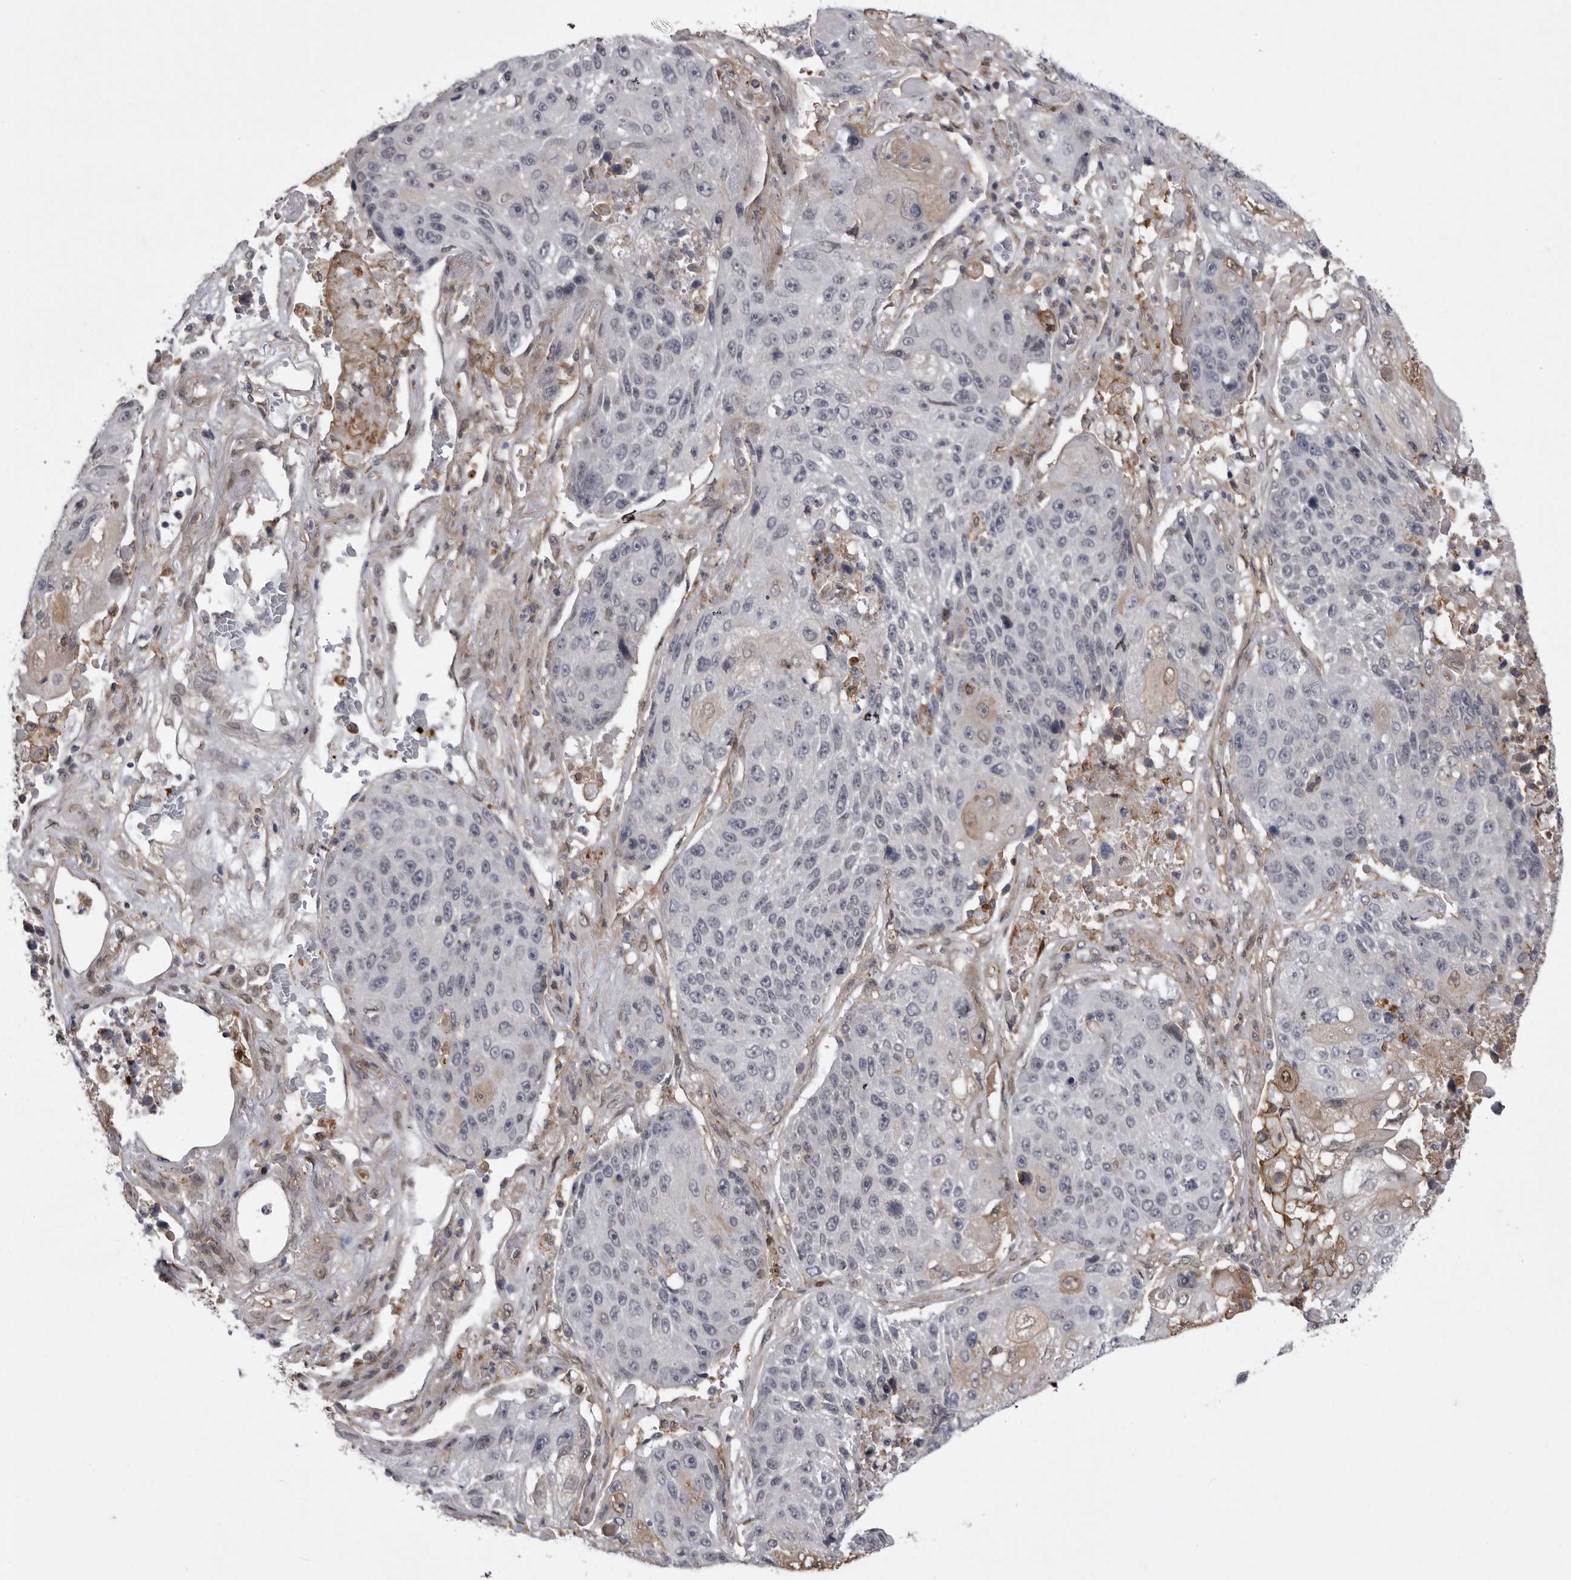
{"staining": {"intensity": "negative", "quantity": "none", "location": "none"}, "tissue": "lung cancer", "cell_type": "Tumor cells", "image_type": "cancer", "snomed": [{"axis": "morphology", "description": "Squamous cell carcinoma, NOS"}, {"axis": "topography", "description": "Lung"}], "caption": "Lung cancer (squamous cell carcinoma) was stained to show a protein in brown. There is no significant positivity in tumor cells.", "gene": "ABL1", "patient": {"sex": "male", "age": 61}}